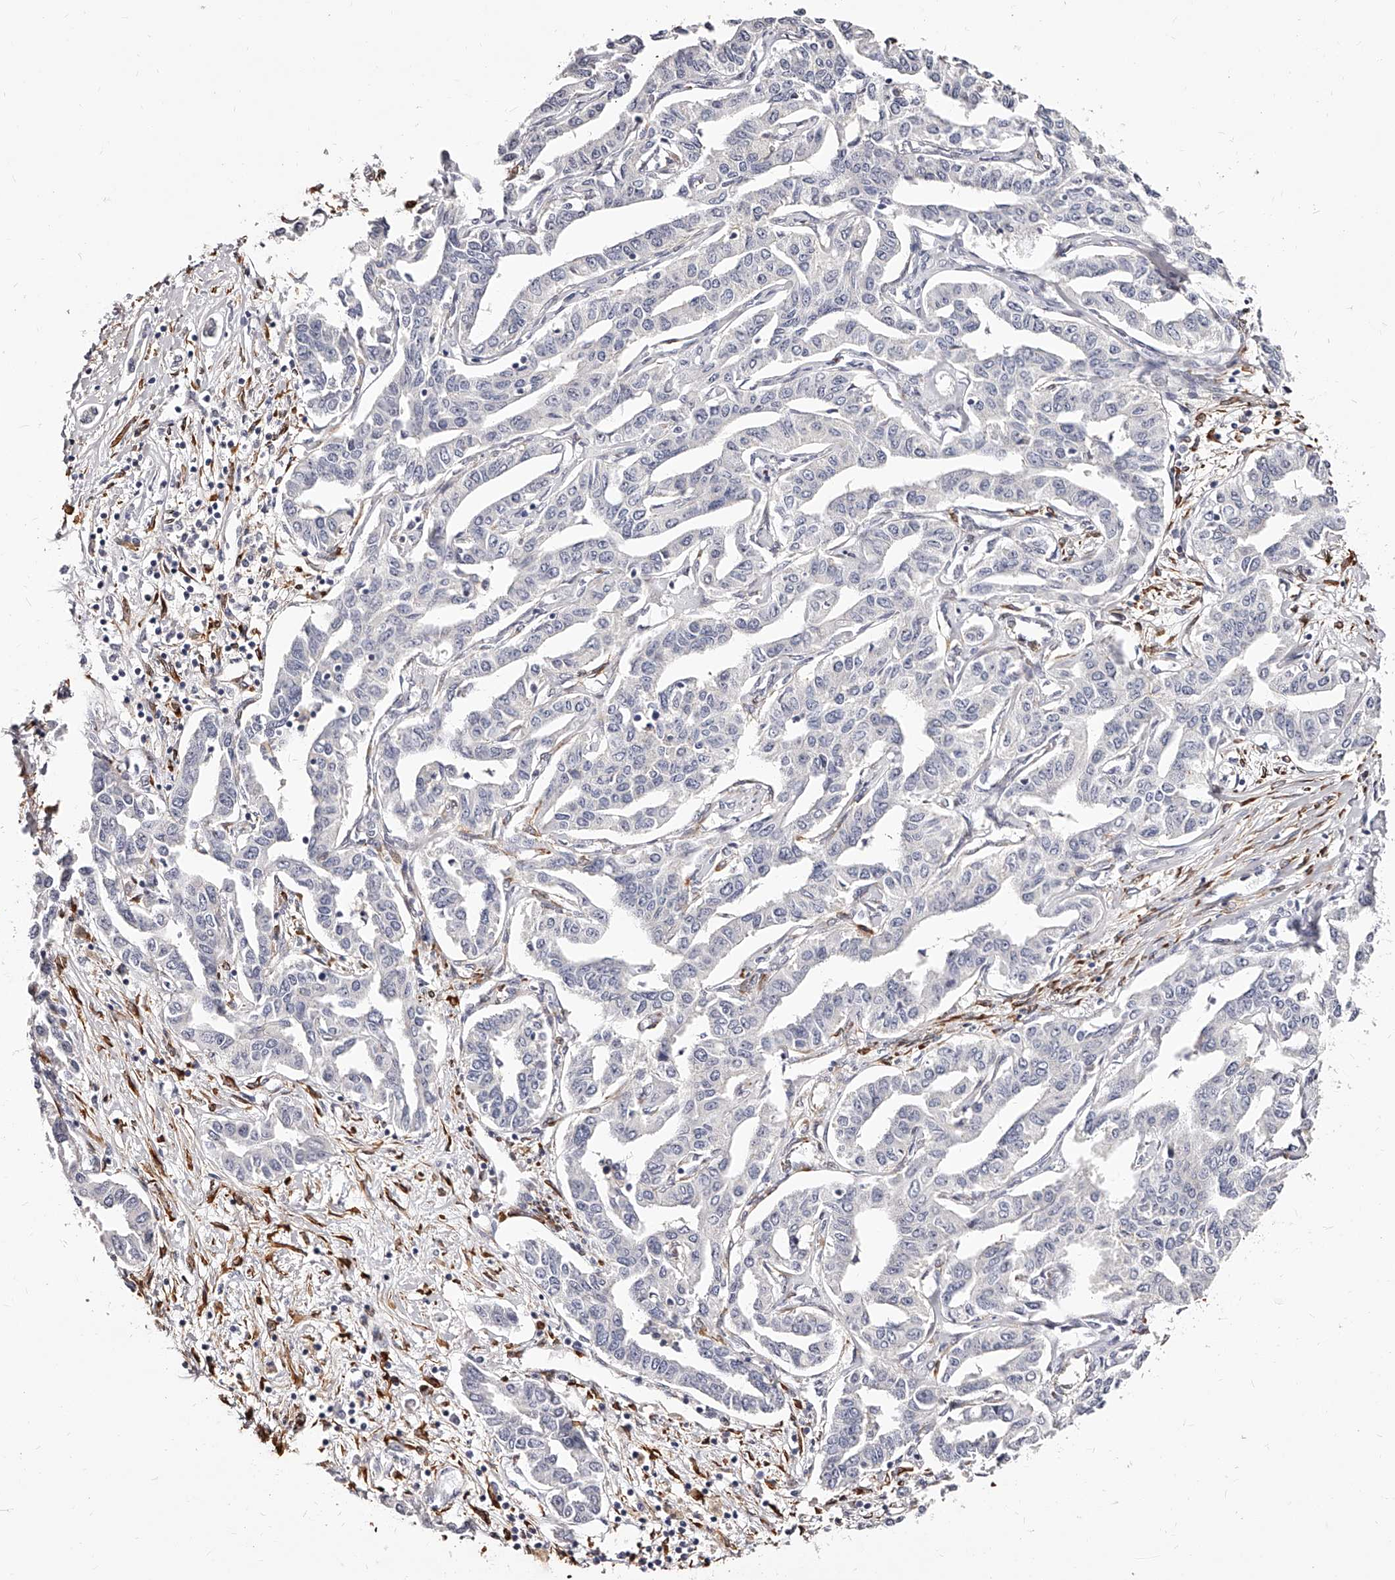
{"staining": {"intensity": "negative", "quantity": "none", "location": "none"}, "tissue": "liver cancer", "cell_type": "Tumor cells", "image_type": "cancer", "snomed": [{"axis": "morphology", "description": "Cholangiocarcinoma"}, {"axis": "topography", "description": "Liver"}], "caption": "This is an immunohistochemistry (IHC) image of liver cancer (cholangiocarcinoma). There is no expression in tumor cells.", "gene": "CD82", "patient": {"sex": "male", "age": 59}}